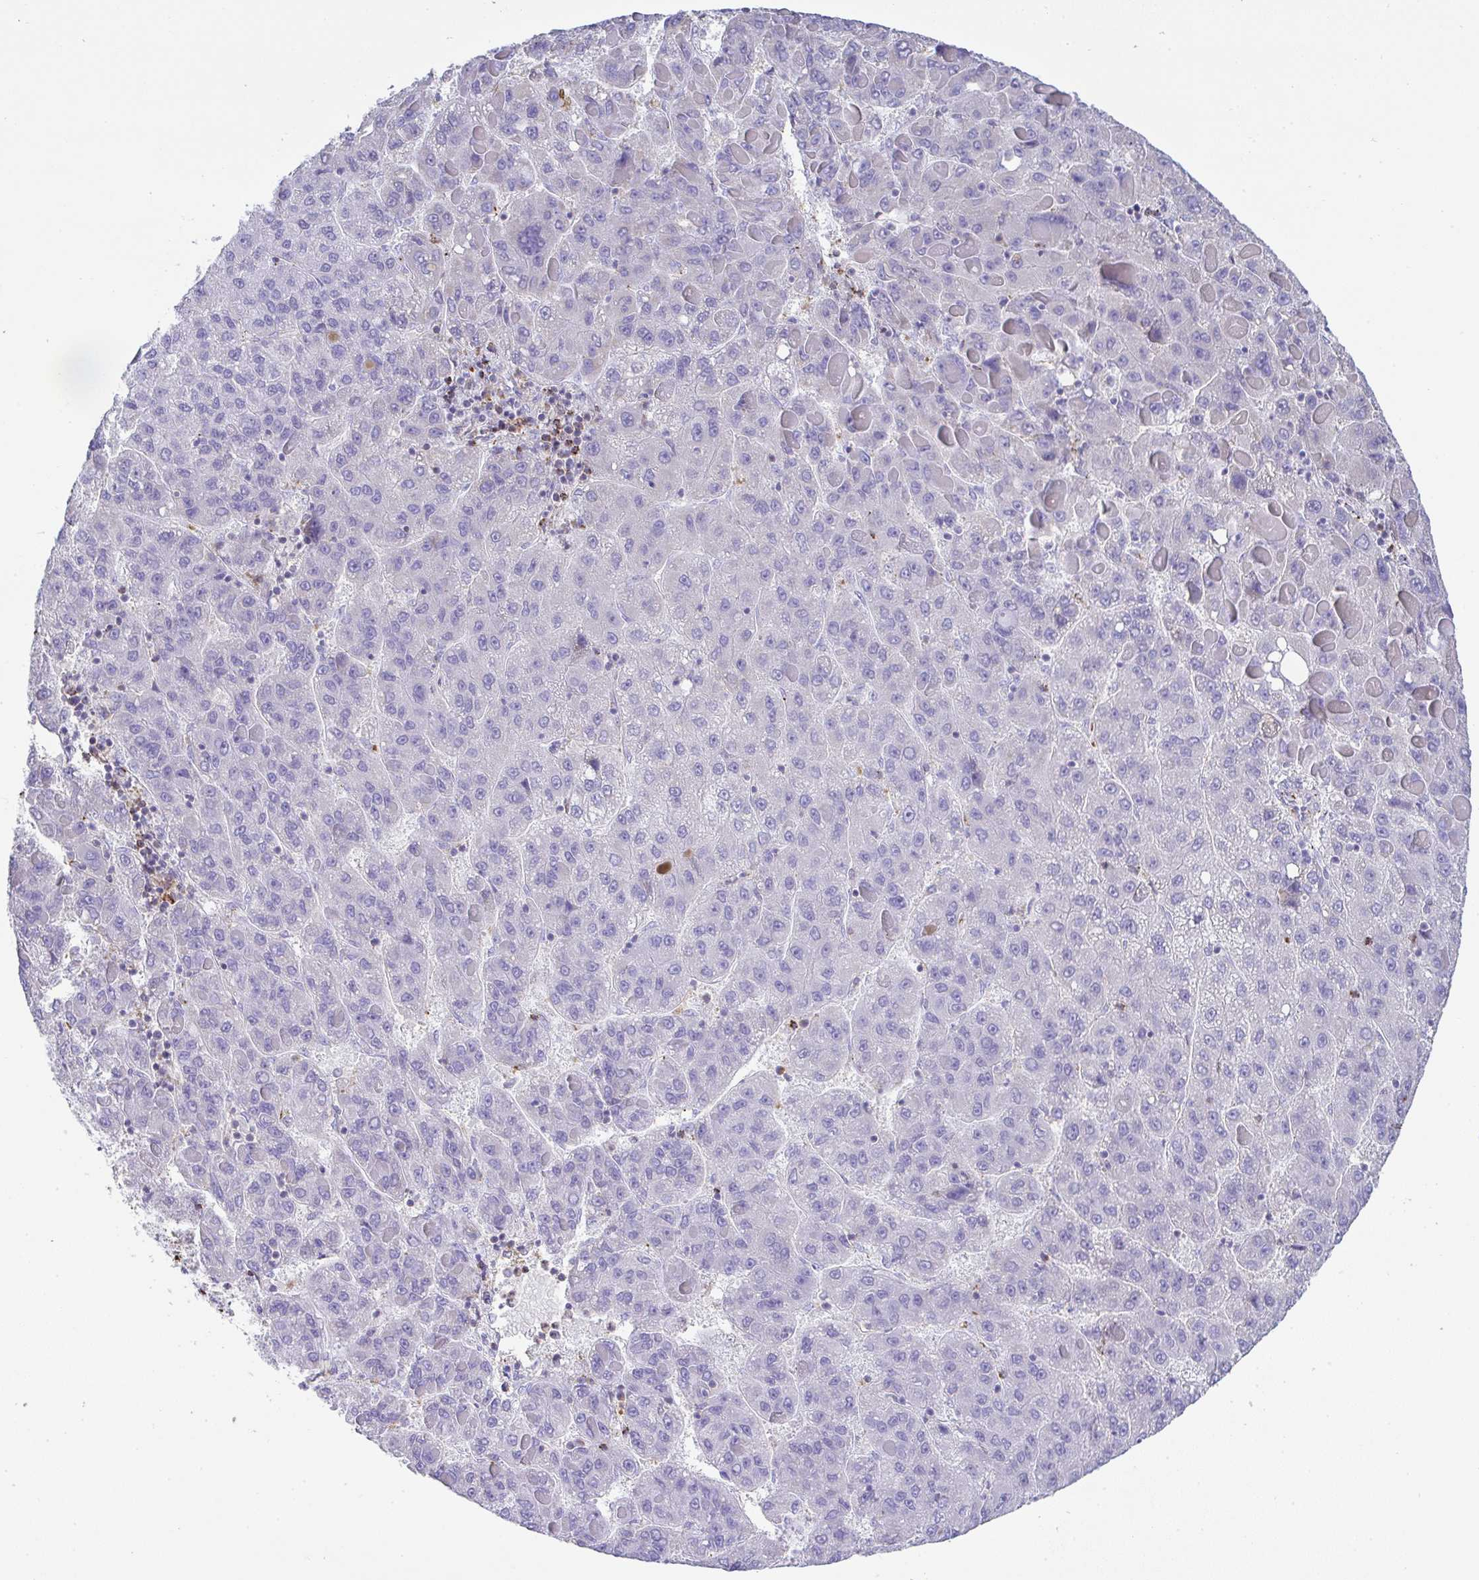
{"staining": {"intensity": "negative", "quantity": "none", "location": "none"}, "tissue": "liver cancer", "cell_type": "Tumor cells", "image_type": "cancer", "snomed": [{"axis": "morphology", "description": "Carcinoma, Hepatocellular, NOS"}, {"axis": "topography", "description": "Liver"}], "caption": "This is an immunohistochemistry (IHC) histopathology image of human liver cancer (hepatocellular carcinoma). There is no staining in tumor cells.", "gene": "TNFAIP8", "patient": {"sex": "female", "age": 82}}